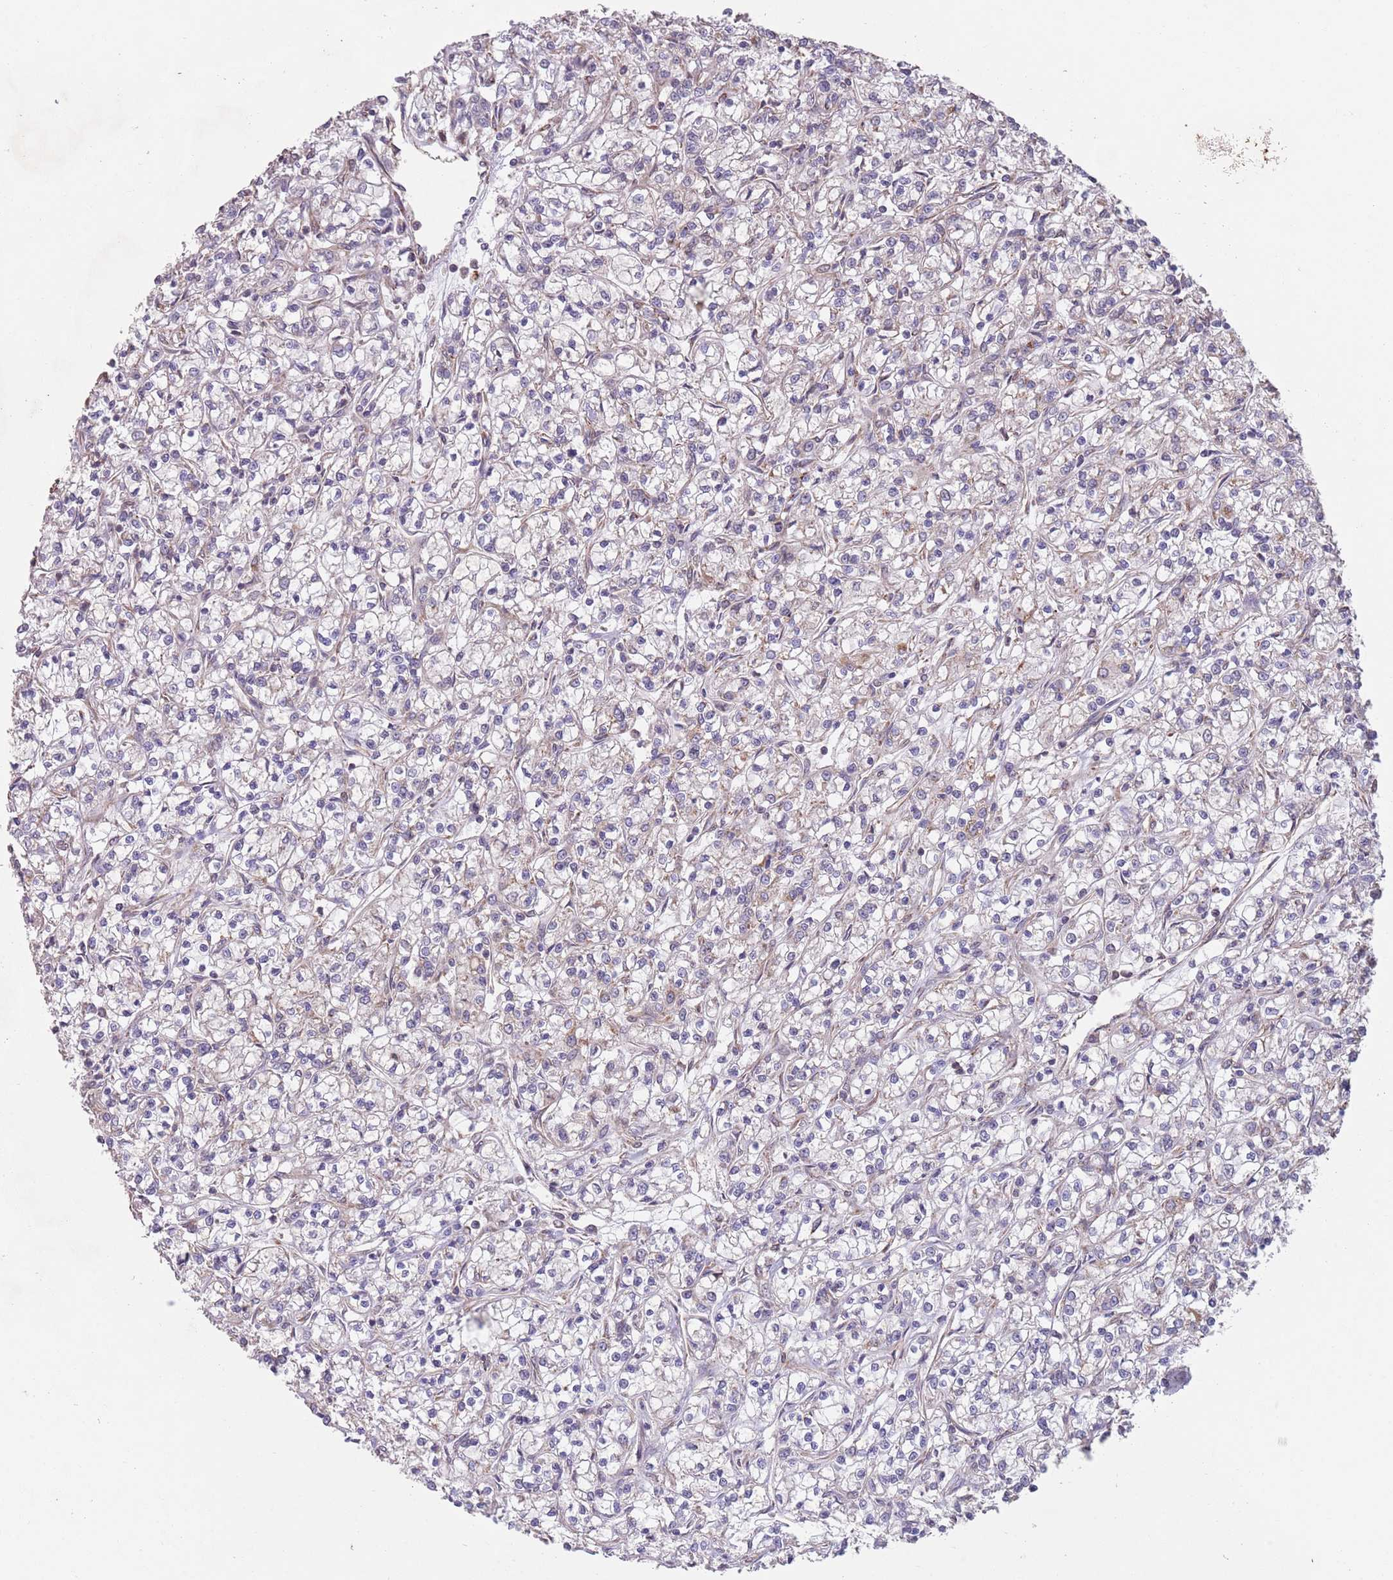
{"staining": {"intensity": "moderate", "quantity": "<25%", "location": "cytoplasmic/membranous"}, "tissue": "renal cancer", "cell_type": "Tumor cells", "image_type": "cancer", "snomed": [{"axis": "morphology", "description": "Adenocarcinoma, NOS"}, {"axis": "topography", "description": "Kidney"}], "caption": "A low amount of moderate cytoplasmic/membranous expression is identified in approximately <25% of tumor cells in renal cancer (adenocarcinoma) tissue.", "gene": "CHD9", "patient": {"sex": "female", "age": 59}}